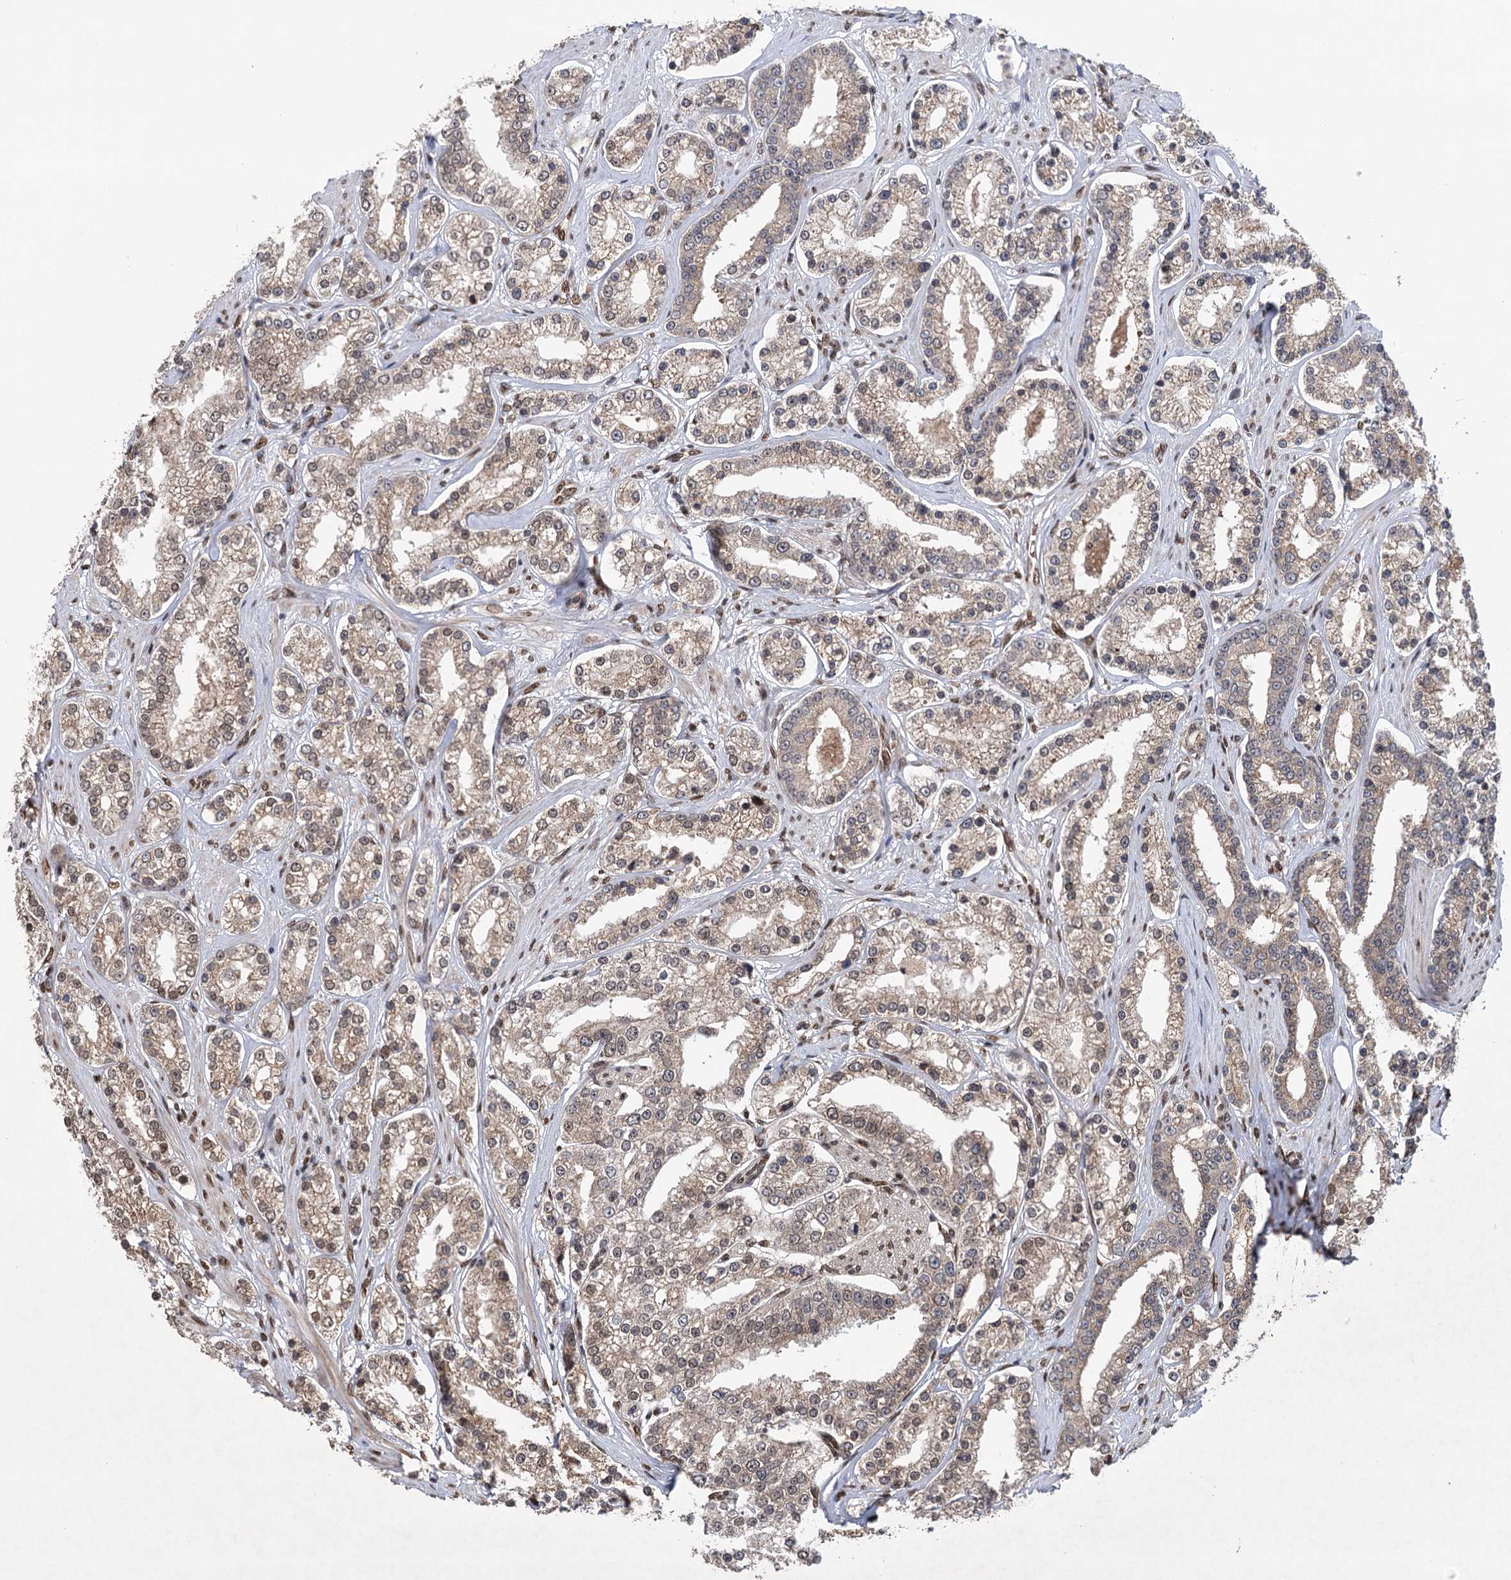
{"staining": {"intensity": "weak", "quantity": ">75%", "location": "cytoplasmic/membranous,nuclear"}, "tissue": "prostate cancer", "cell_type": "Tumor cells", "image_type": "cancer", "snomed": [{"axis": "morphology", "description": "Normal tissue, NOS"}, {"axis": "morphology", "description": "Adenocarcinoma, High grade"}, {"axis": "topography", "description": "Prostate"}], "caption": "Protein staining of prostate cancer tissue displays weak cytoplasmic/membranous and nuclear positivity in approximately >75% of tumor cells.", "gene": "MESD", "patient": {"sex": "male", "age": 83}}